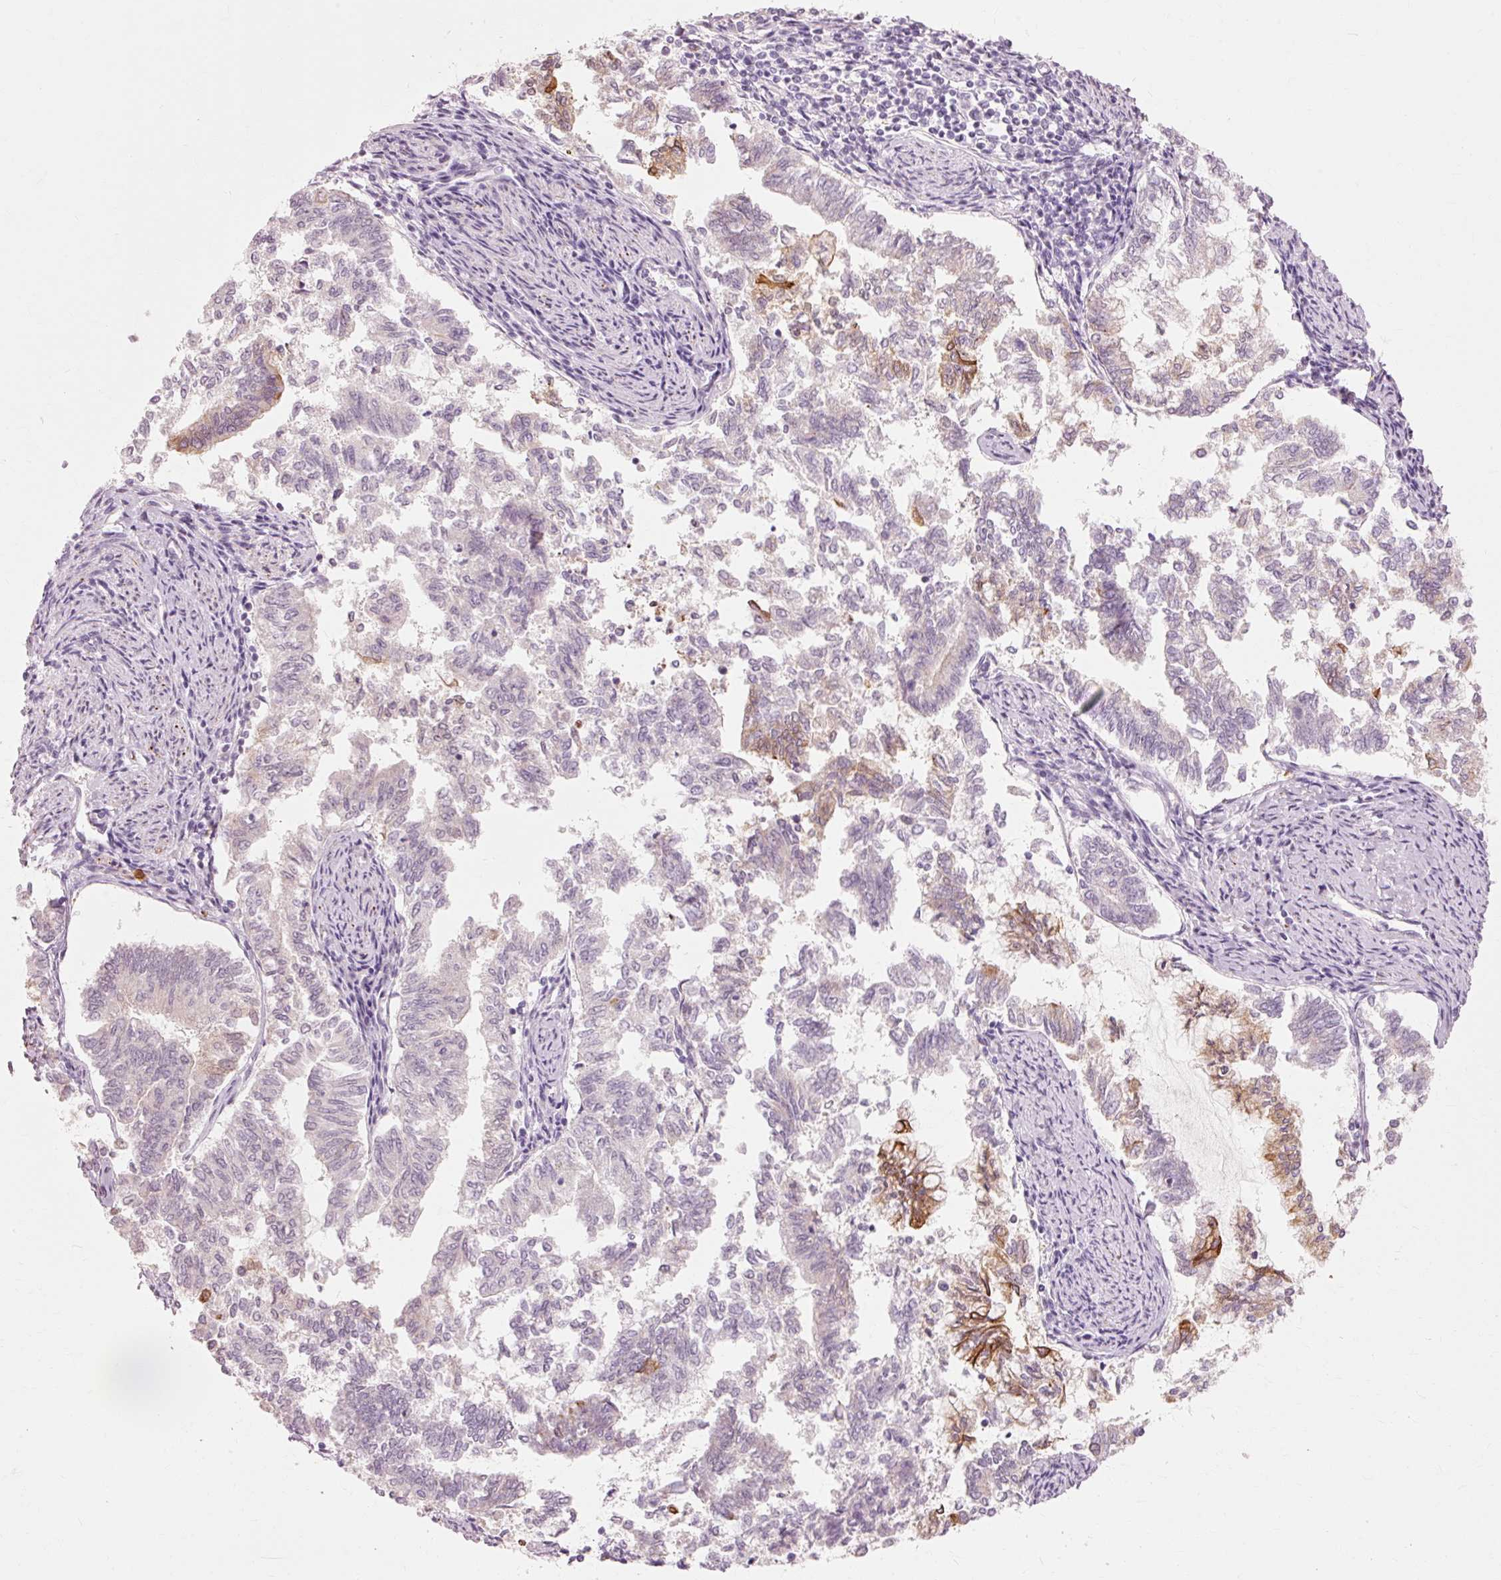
{"staining": {"intensity": "moderate", "quantity": "<25%", "location": "cytoplasmic/membranous"}, "tissue": "endometrial cancer", "cell_type": "Tumor cells", "image_type": "cancer", "snomed": [{"axis": "morphology", "description": "Adenocarcinoma, NOS"}, {"axis": "topography", "description": "Endometrium"}], "caption": "A low amount of moderate cytoplasmic/membranous expression is appreciated in about <25% of tumor cells in endometrial cancer tissue.", "gene": "TRIM73", "patient": {"sex": "female", "age": 79}}